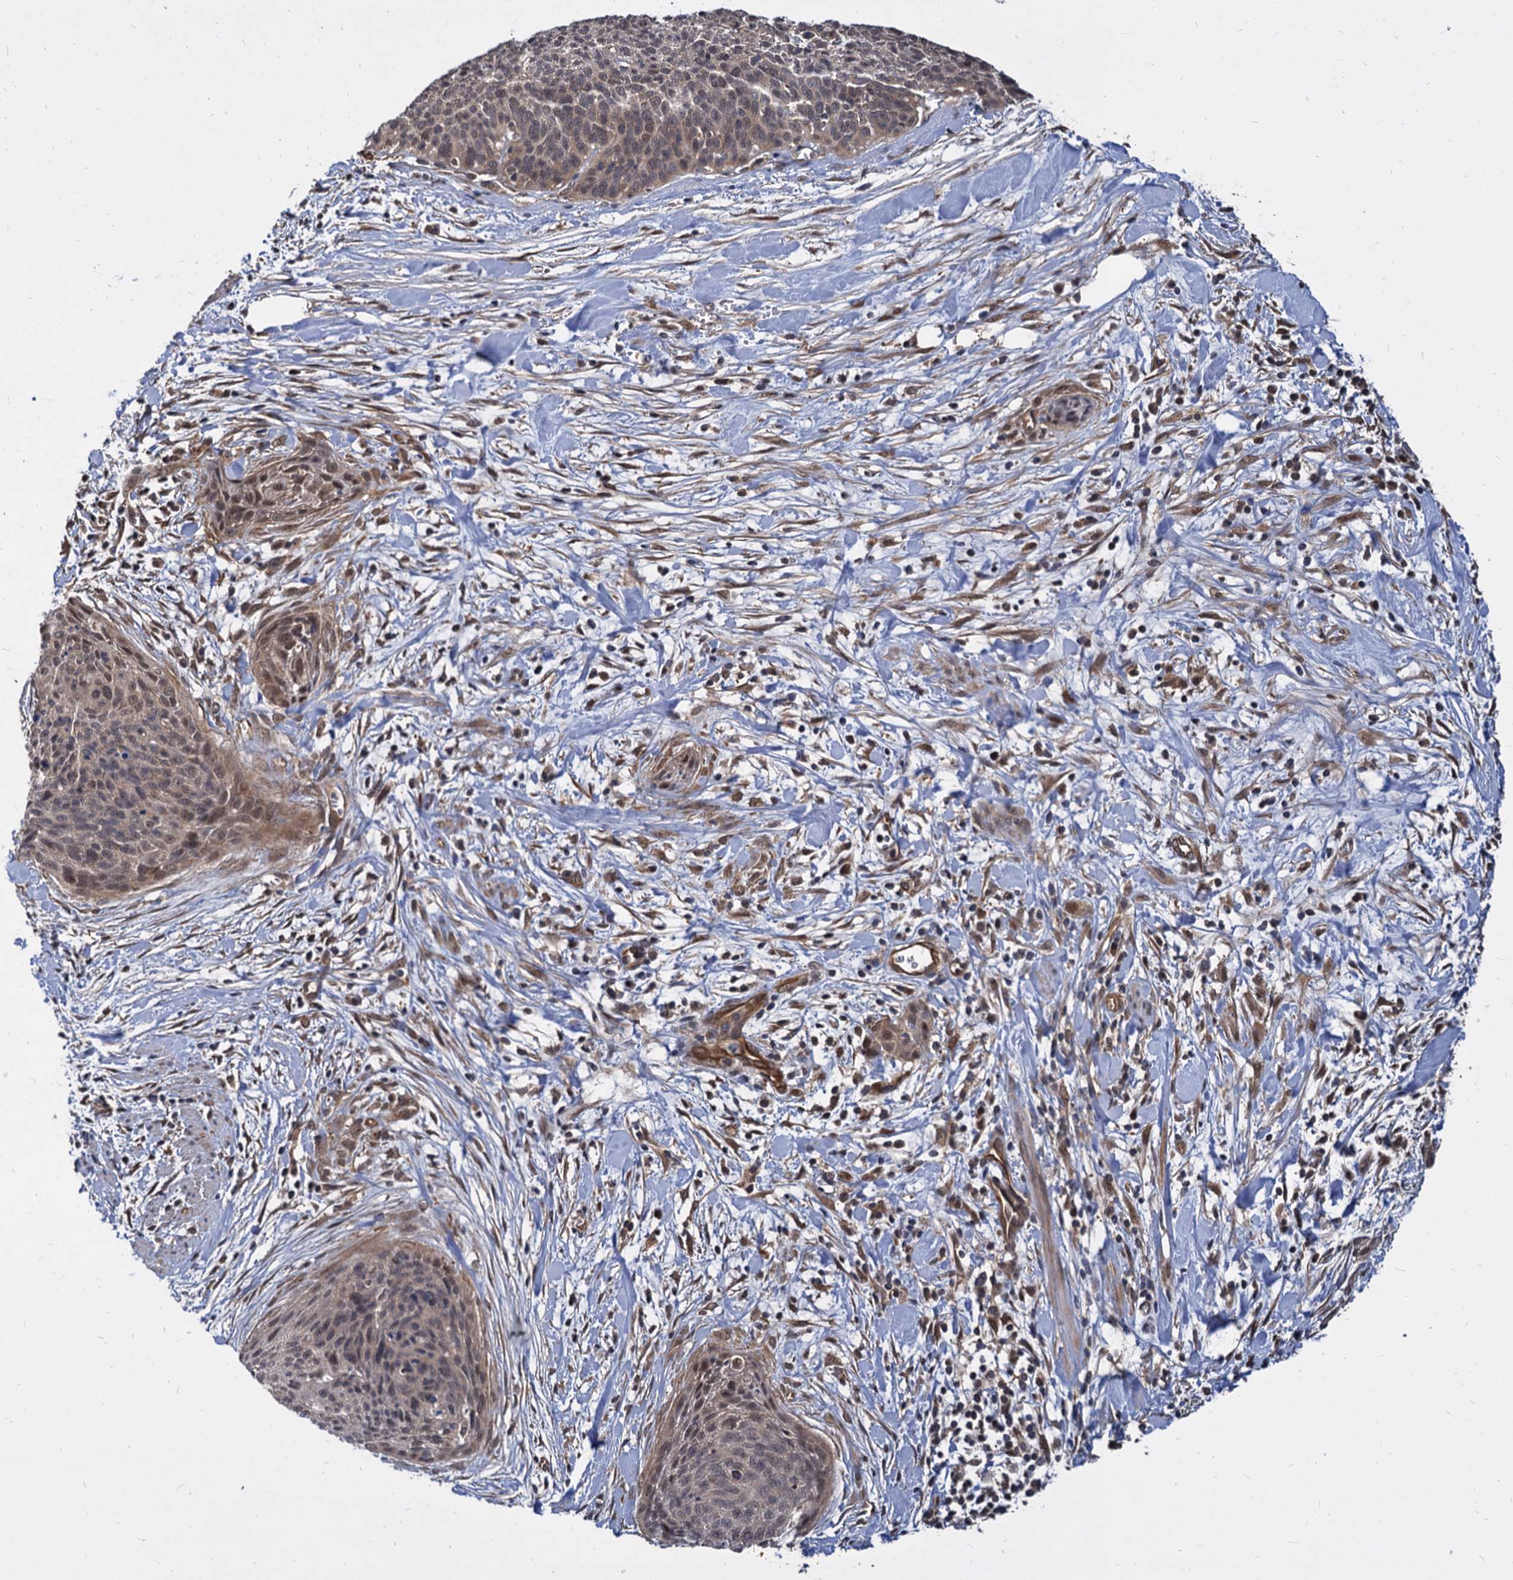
{"staining": {"intensity": "weak", "quantity": "25%-75%", "location": "cytoplasmic/membranous,nuclear"}, "tissue": "cervical cancer", "cell_type": "Tumor cells", "image_type": "cancer", "snomed": [{"axis": "morphology", "description": "Squamous cell carcinoma, NOS"}, {"axis": "topography", "description": "Cervix"}], "caption": "Cervical cancer was stained to show a protein in brown. There is low levels of weak cytoplasmic/membranous and nuclear positivity in about 25%-75% of tumor cells.", "gene": "PSMD4", "patient": {"sex": "female", "age": 55}}